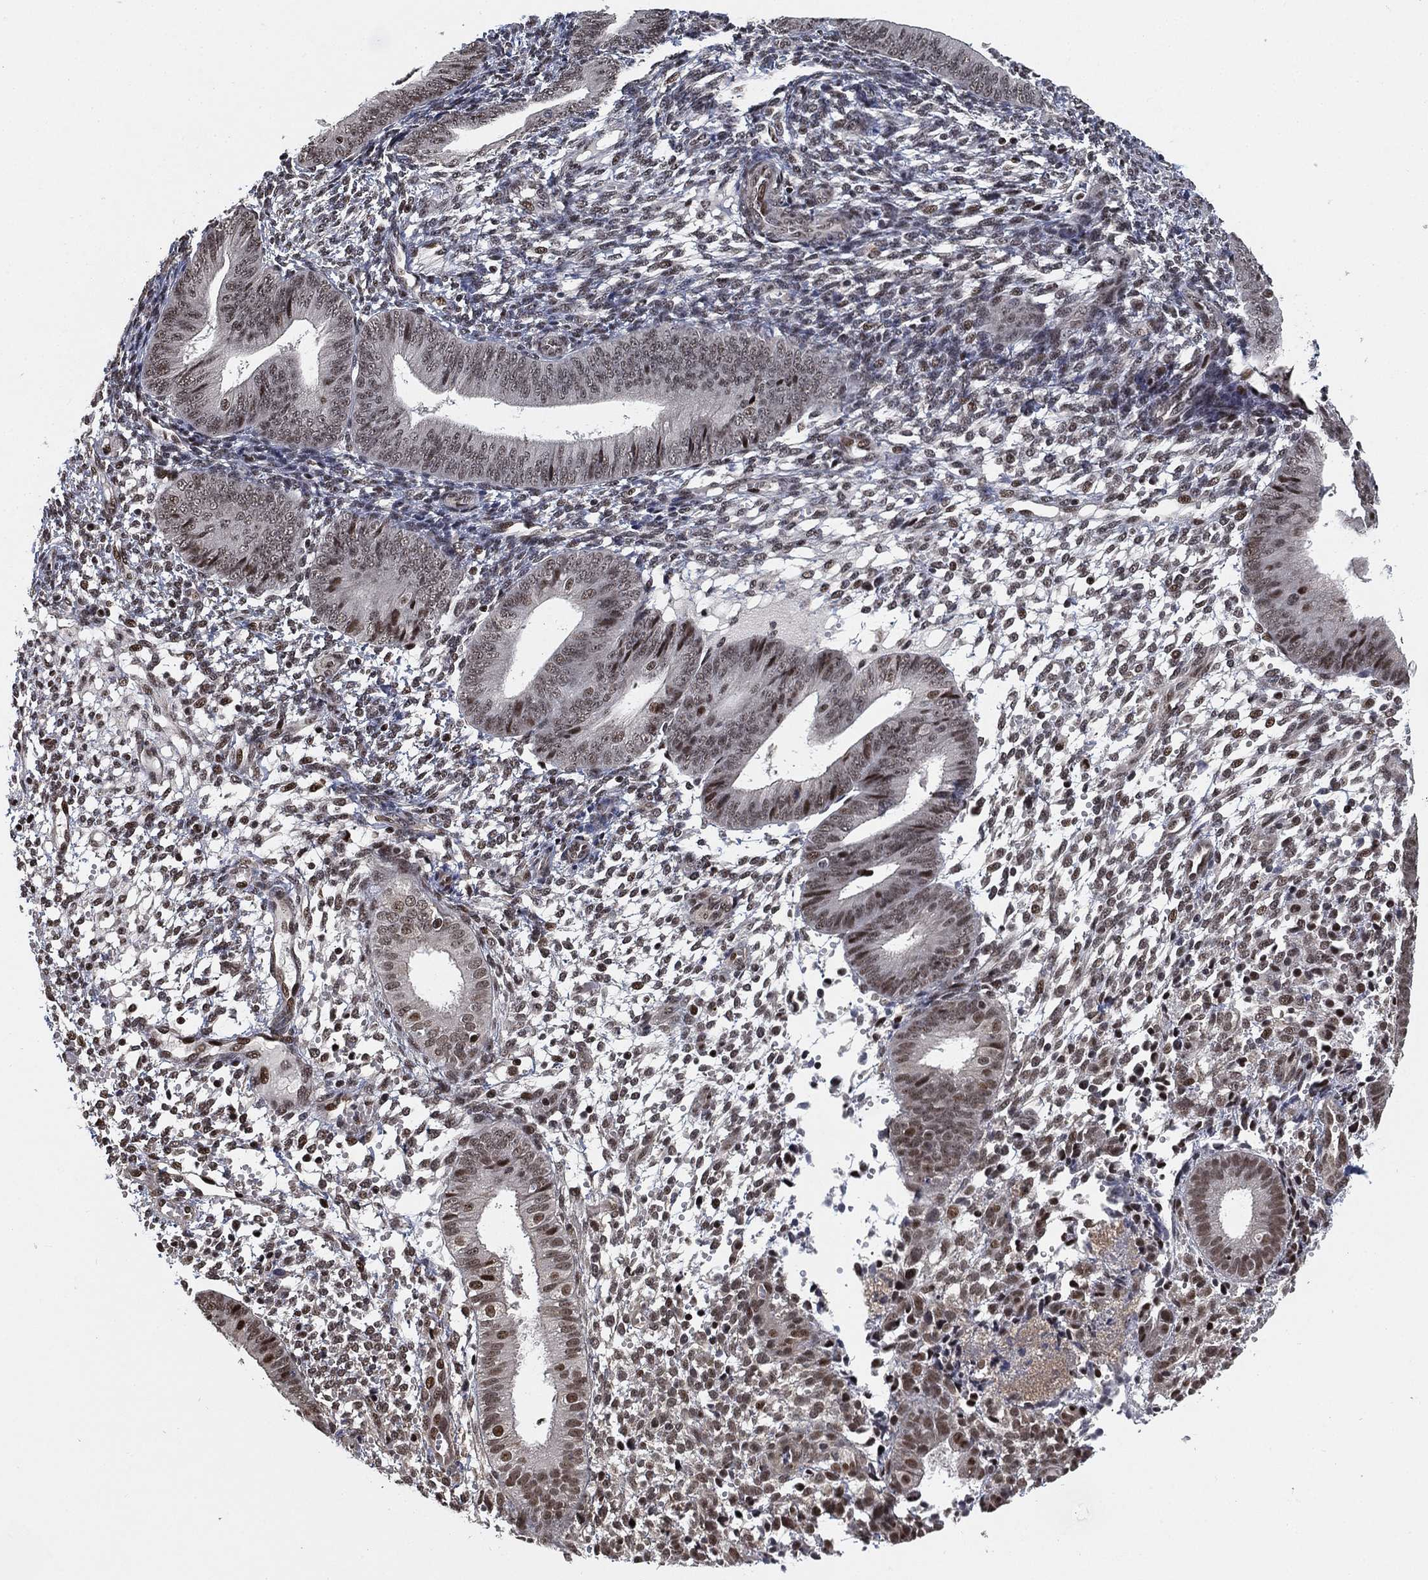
{"staining": {"intensity": "moderate", "quantity": "25%-75%", "location": "nuclear"}, "tissue": "endometrium", "cell_type": "Cells in endometrial stroma", "image_type": "normal", "snomed": [{"axis": "morphology", "description": "Normal tissue, NOS"}, {"axis": "topography", "description": "Endometrium"}], "caption": "About 25%-75% of cells in endometrial stroma in normal endometrium exhibit moderate nuclear protein staining as visualized by brown immunohistochemical staining.", "gene": "ZSCAN30", "patient": {"sex": "female", "age": 39}}